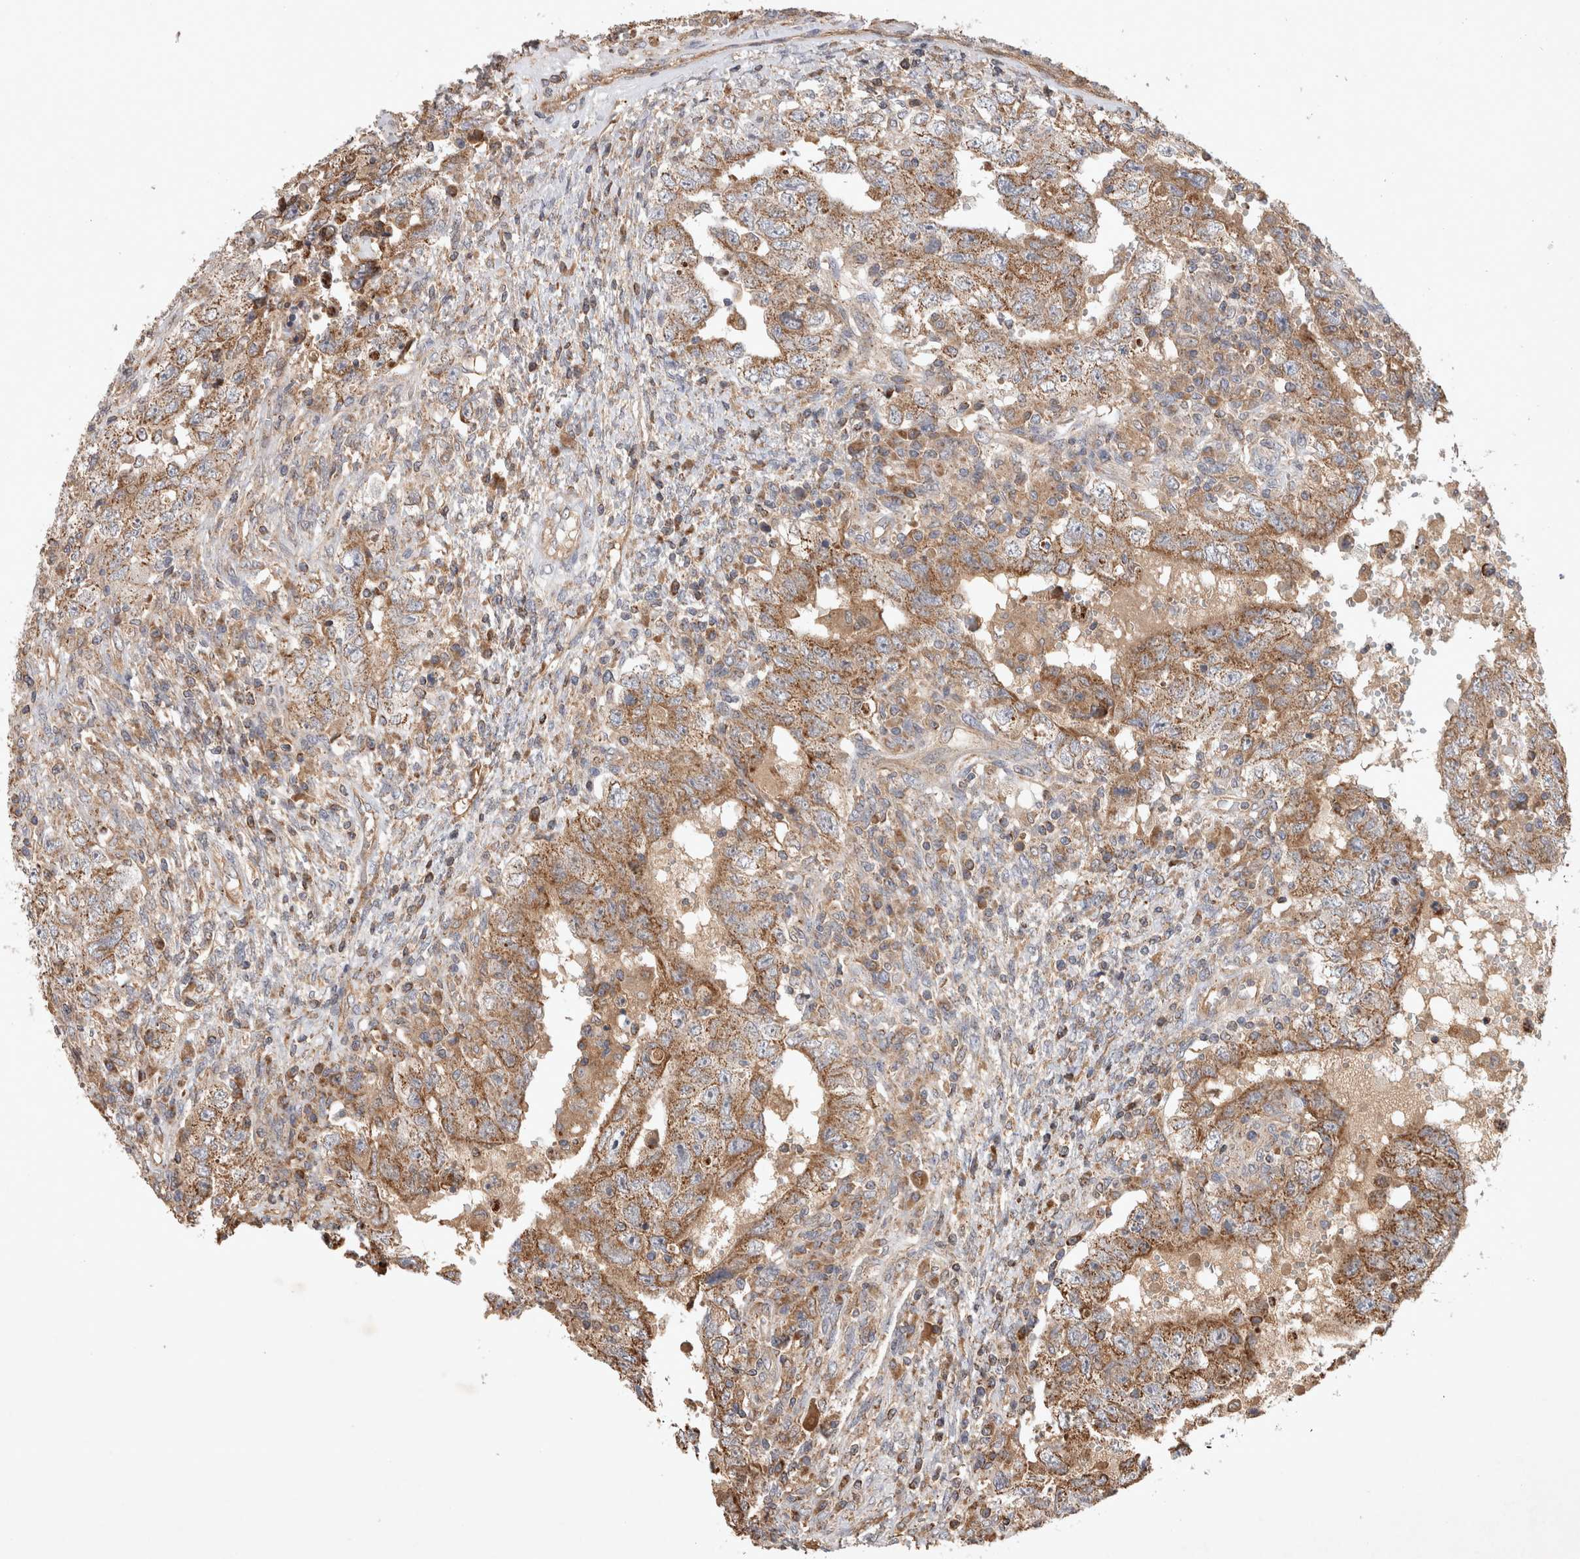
{"staining": {"intensity": "moderate", "quantity": ">75%", "location": "cytoplasmic/membranous"}, "tissue": "testis cancer", "cell_type": "Tumor cells", "image_type": "cancer", "snomed": [{"axis": "morphology", "description": "Carcinoma, Embryonal, NOS"}, {"axis": "topography", "description": "Testis"}], "caption": "Immunohistochemistry photomicrograph of embryonal carcinoma (testis) stained for a protein (brown), which displays medium levels of moderate cytoplasmic/membranous expression in about >75% of tumor cells.", "gene": "SERAC1", "patient": {"sex": "male", "age": 26}}